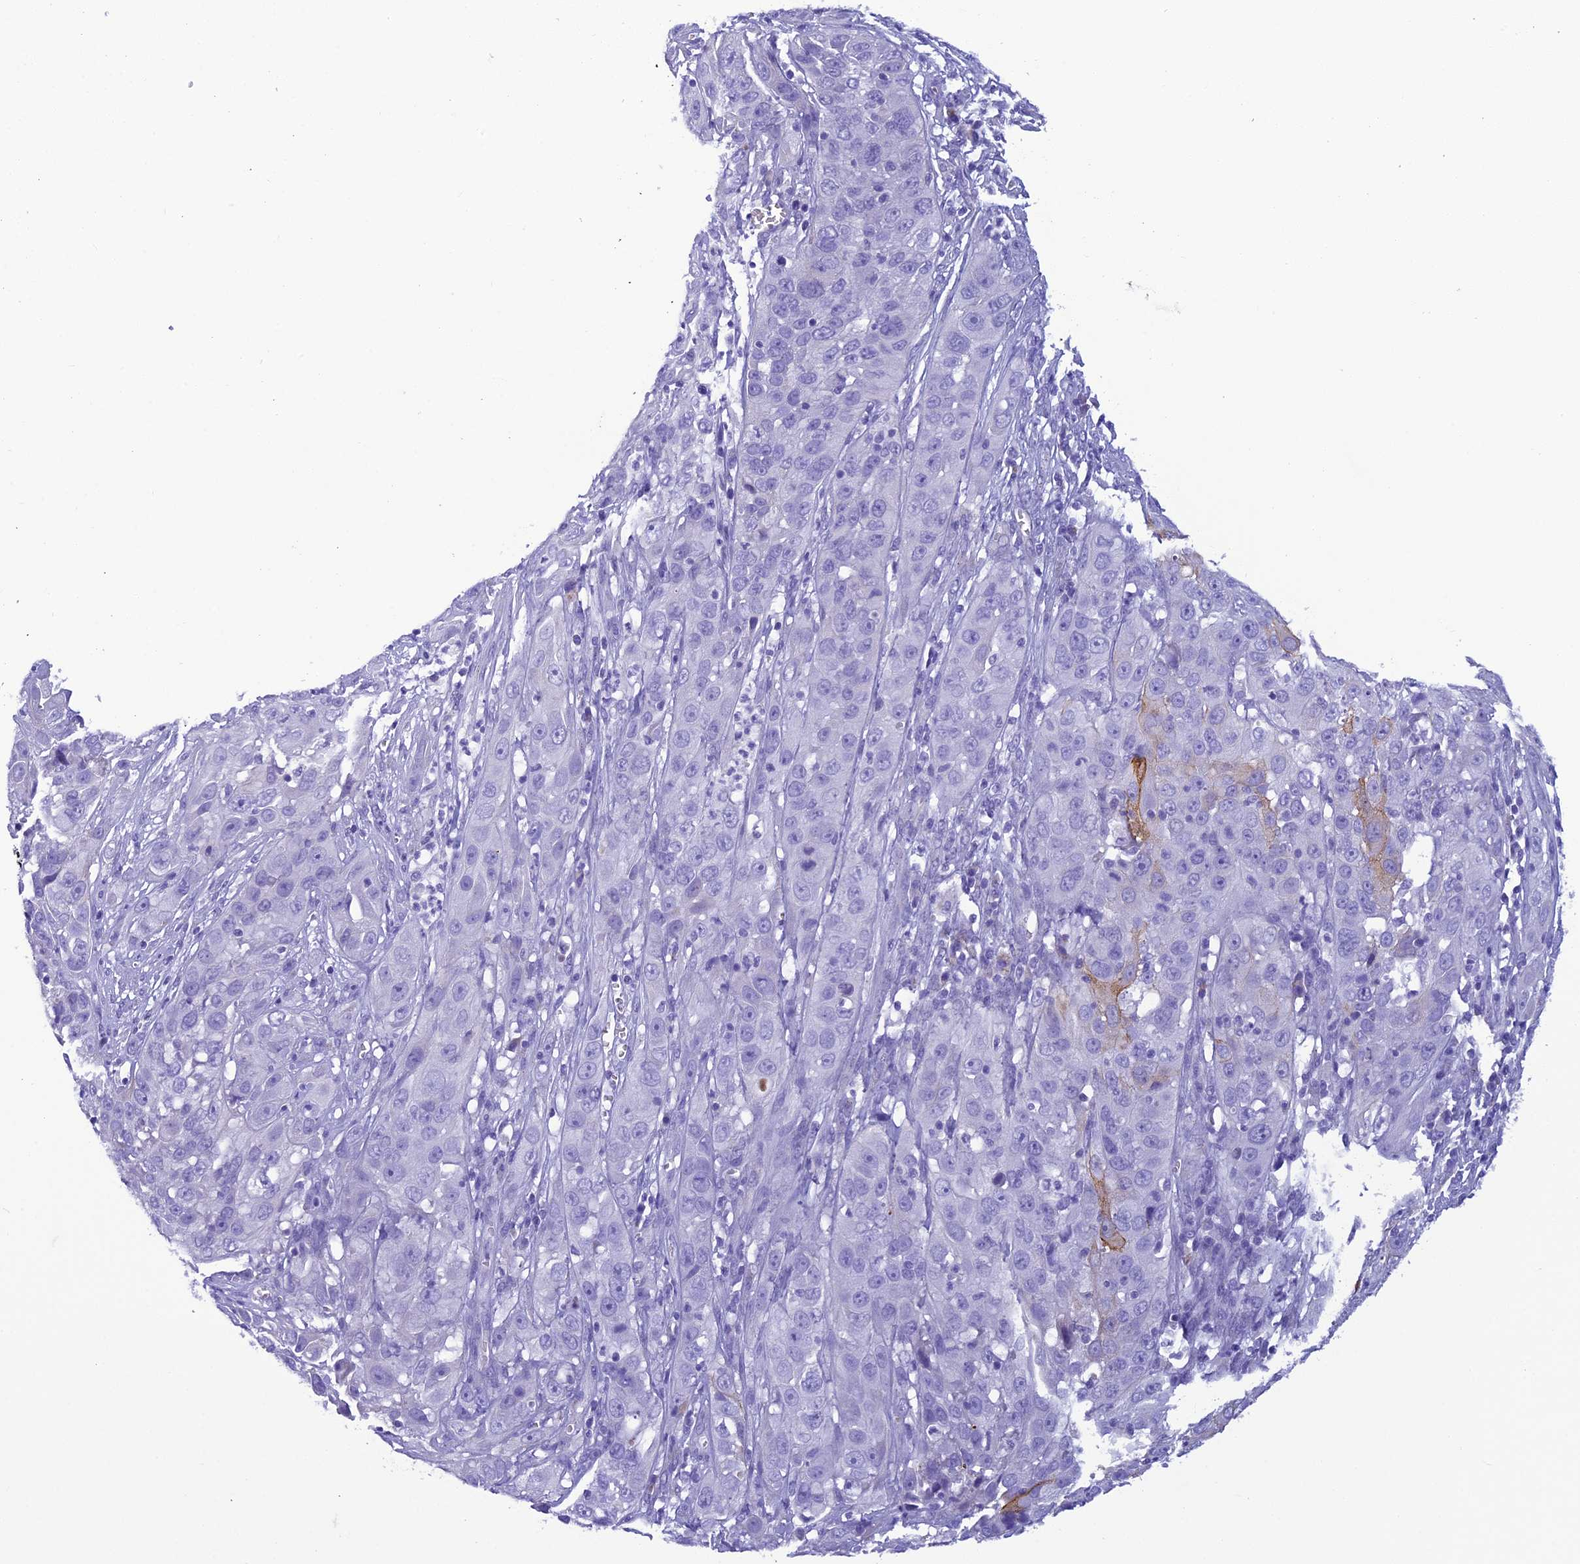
{"staining": {"intensity": "negative", "quantity": "none", "location": "none"}, "tissue": "cervical cancer", "cell_type": "Tumor cells", "image_type": "cancer", "snomed": [{"axis": "morphology", "description": "Squamous cell carcinoma, NOS"}, {"axis": "topography", "description": "Cervix"}], "caption": "Tumor cells show no significant protein staining in cervical cancer (squamous cell carcinoma).", "gene": "SCEL", "patient": {"sex": "female", "age": 32}}